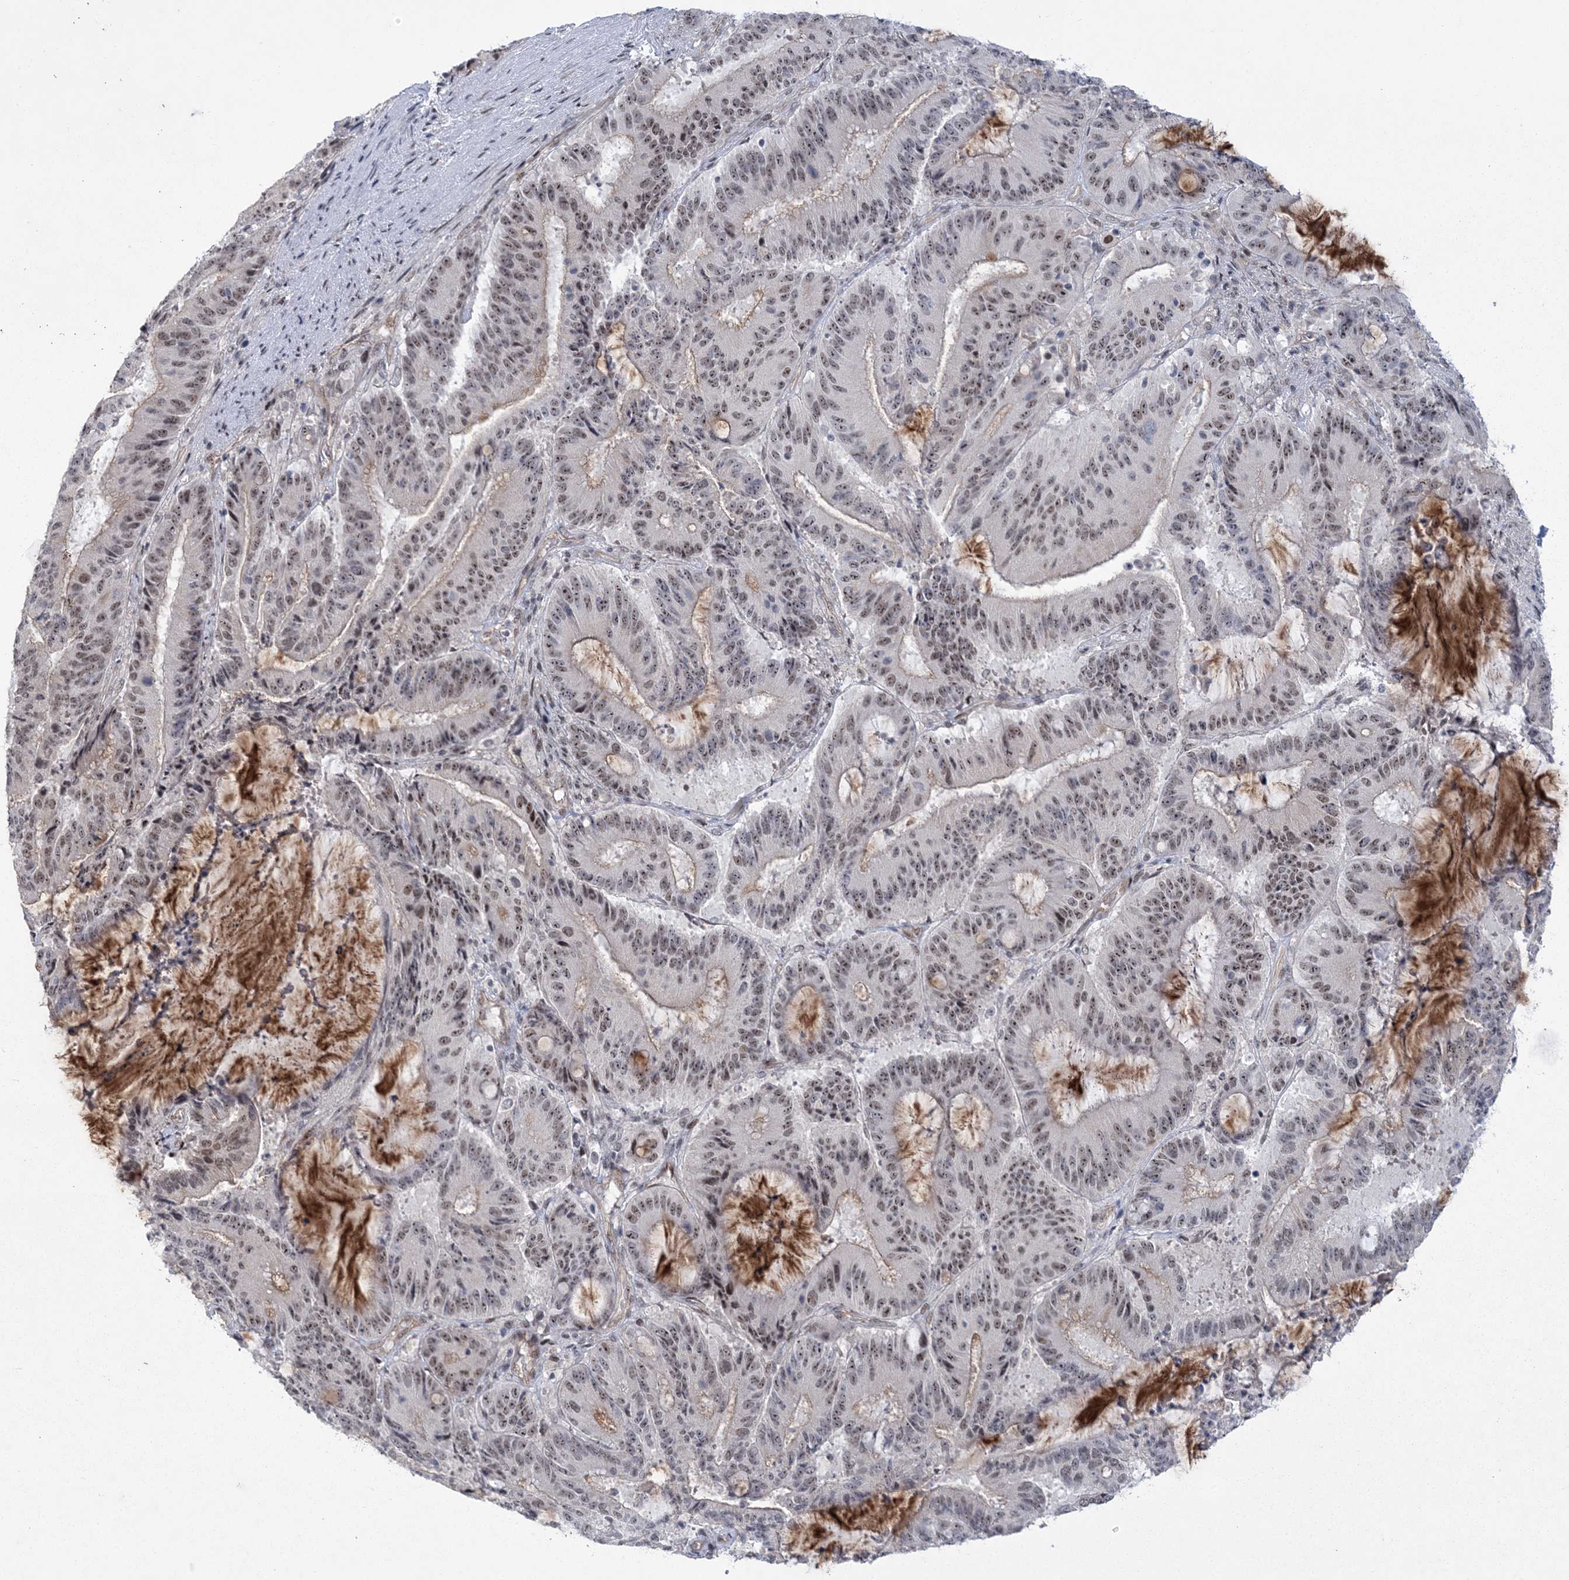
{"staining": {"intensity": "weak", "quantity": ">75%", "location": "nuclear"}, "tissue": "liver cancer", "cell_type": "Tumor cells", "image_type": "cancer", "snomed": [{"axis": "morphology", "description": "Normal tissue, NOS"}, {"axis": "morphology", "description": "Cholangiocarcinoma"}, {"axis": "topography", "description": "Liver"}, {"axis": "topography", "description": "Peripheral nerve tissue"}], "caption": "The histopathology image demonstrates immunohistochemical staining of liver cholangiocarcinoma. There is weak nuclear positivity is present in about >75% of tumor cells.", "gene": "HOMEZ", "patient": {"sex": "female", "age": 73}}